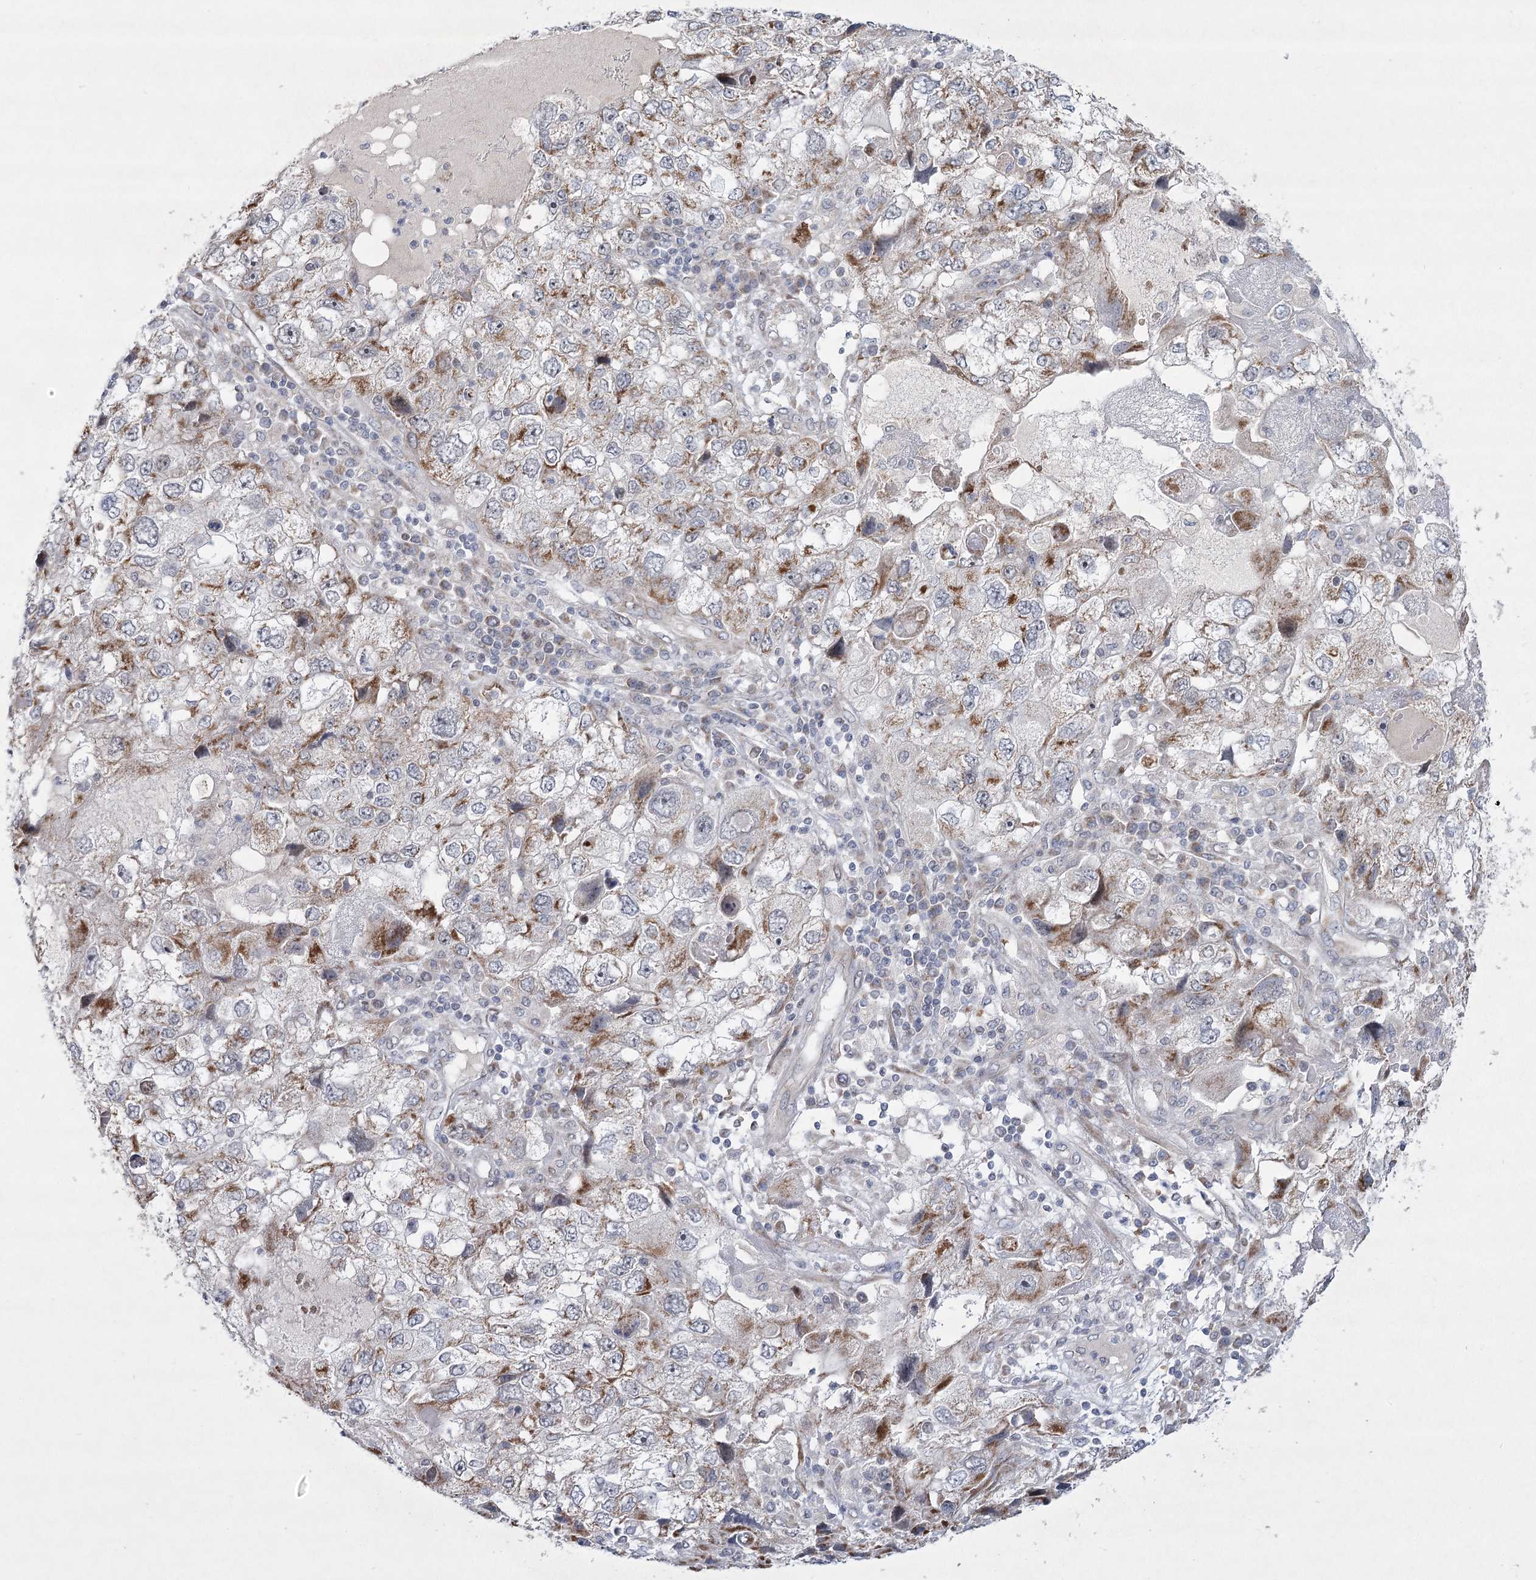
{"staining": {"intensity": "weak", "quantity": "25%-75%", "location": "cytoplasmic/membranous"}, "tissue": "endometrial cancer", "cell_type": "Tumor cells", "image_type": "cancer", "snomed": [{"axis": "morphology", "description": "Adenocarcinoma, NOS"}, {"axis": "topography", "description": "Endometrium"}], "caption": "This photomicrograph displays endometrial adenocarcinoma stained with immunohistochemistry to label a protein in brown. The cytoplasmic/membranous of tumor cells show weak positivity for the protein. Nuclei are counter-stained blue.", "gene": "NSMCE4A", "patient": {"sex": "female", "age": 49}}